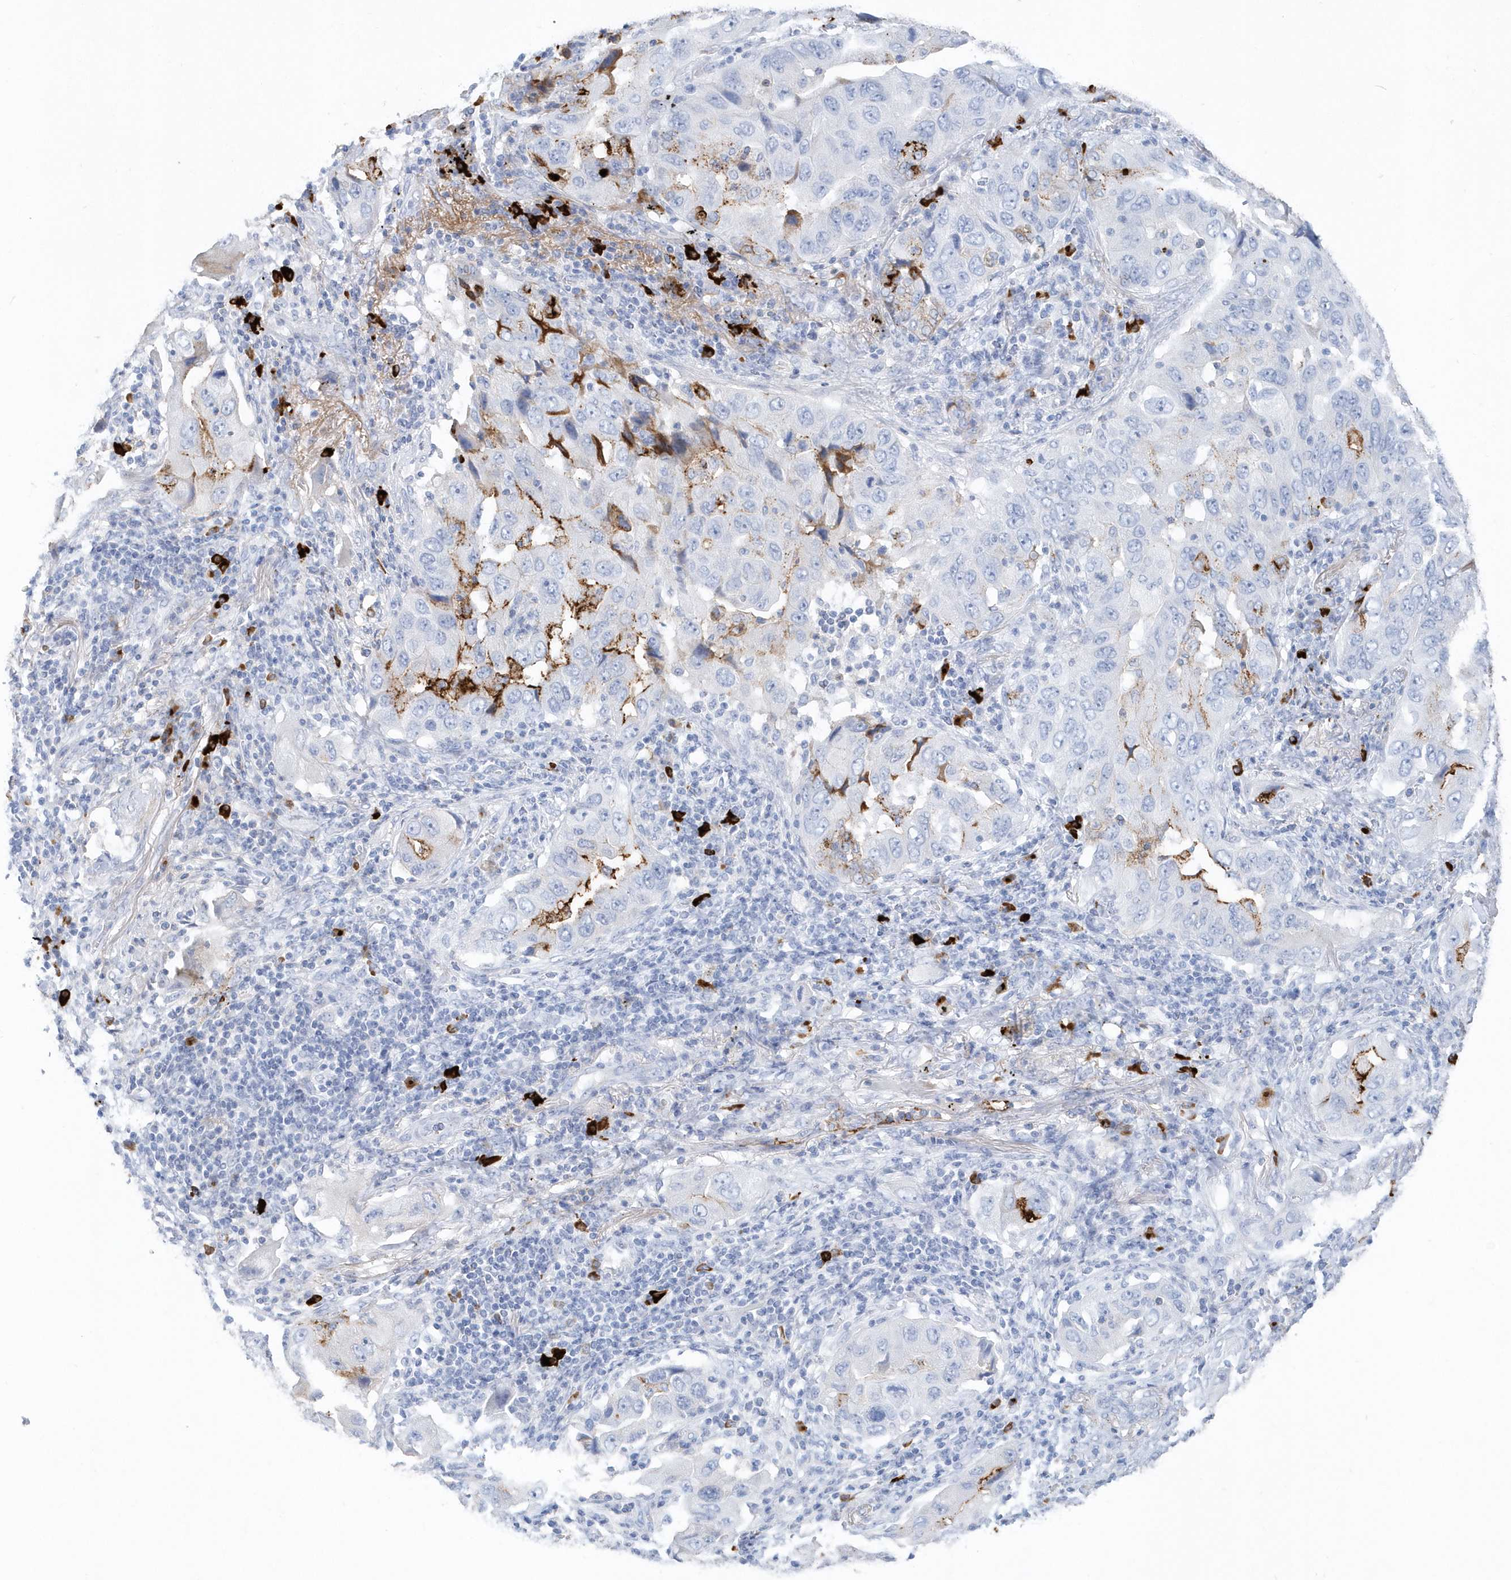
{"staining": {"intensity": "moderate", "quantity": ">75%", "location": "cytoplasmic/membranous"}, "tissue": "lung cancer", "cell_type": "Tumor cells", "image_type": "cancer", "snomed": [{"axis": "morphology", "description": "Adenocarcinoma, NOS"}, {"axis": "topography", "description": "Lung"}], "caption": "Lung cancer (adenocarcinoma) tissue shows moderate cytoplasmic/membranous positivity in approximately >75% of tumor cells", "gene": "JCHAIN", "patient": {"sex": "female", "age": 65}}